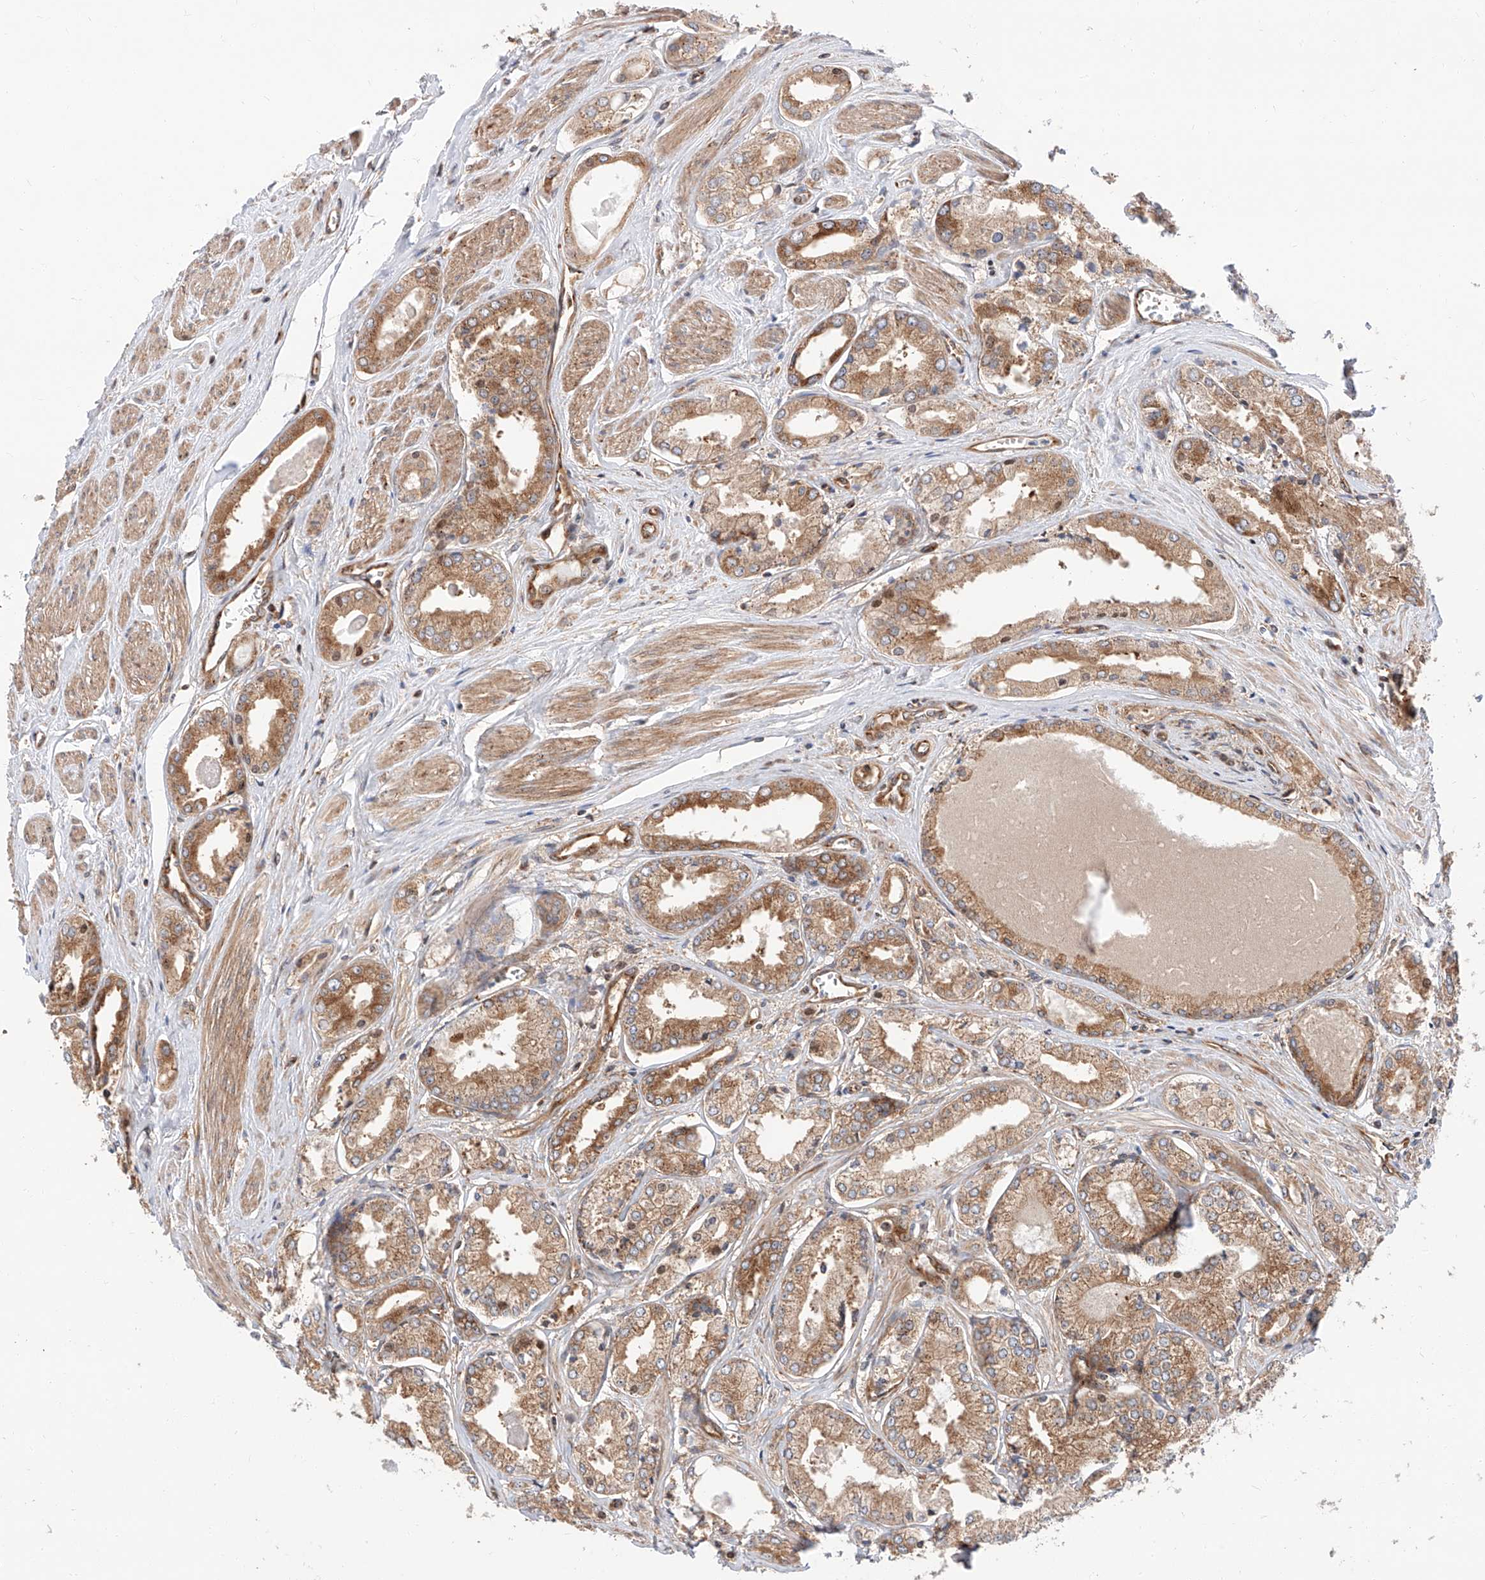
{"staining": {"intensity": "moderate", "quantity": "25%-75%", "location": "cytoplasmic/membranous"}, "tissue": "prostate cancer", "cell_type": "Tumor cells", "image_type": "cancer", "snomed": [{"axis": "morphology", "description": "Adenocarcinoma, Low grade"}, {"axis": "topography", "description": "Prostate"}], "caption": "This image shows prostate cancer stained with immunohistochemistry (IHC) to label a protein in brown. The cytoplasmic/membranous of tumor cells show moderate positivity for the protein. Nuclei are counter-stained blue.", "gene": "ISCA2", "patient": {"sex": "male", "age": 60}}